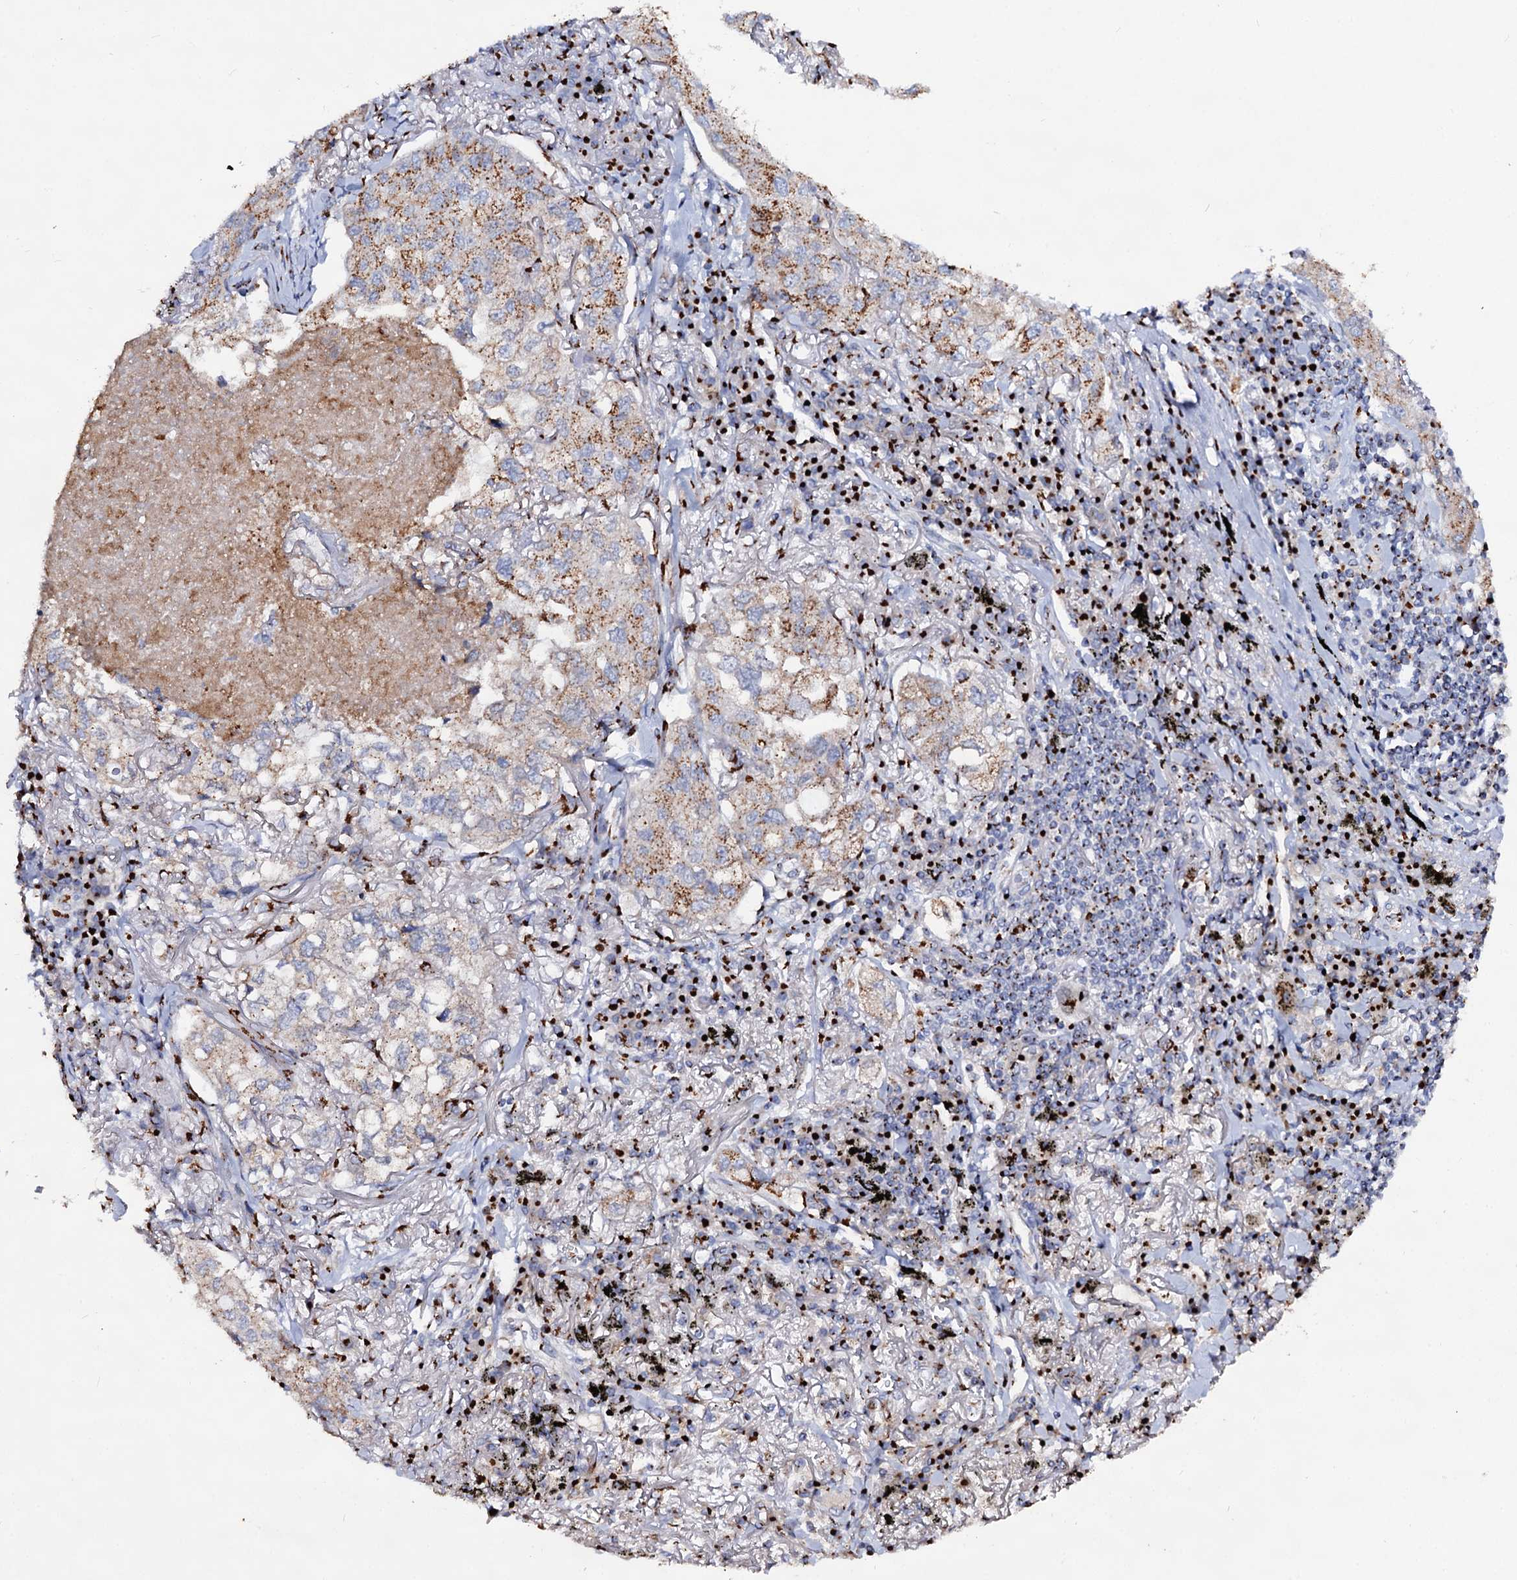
{"staining": {"intensity": "moderate", "quantity": "25%-75%", "location": "cytoplasmic/membranous"}, "tissue": "lung cancer", "cell_type": "Tumor cells", "image_type": "cancer", "snomed": [{"axis": "morphology", "description": "Adenocarcinoma, NOS"}, {"axis": "topography", "description": "Lung"}], "caption": "The photomicrograph displays staining of adenocarcinoma (lung), revealing moderate cytoplasmic/membranous protein expression (brown color) within tumor cells. (IHC, brightfield microscopy, high magnification).", "gene": "TM9SF3", "patient": {"sex": "male", "age": 65}}